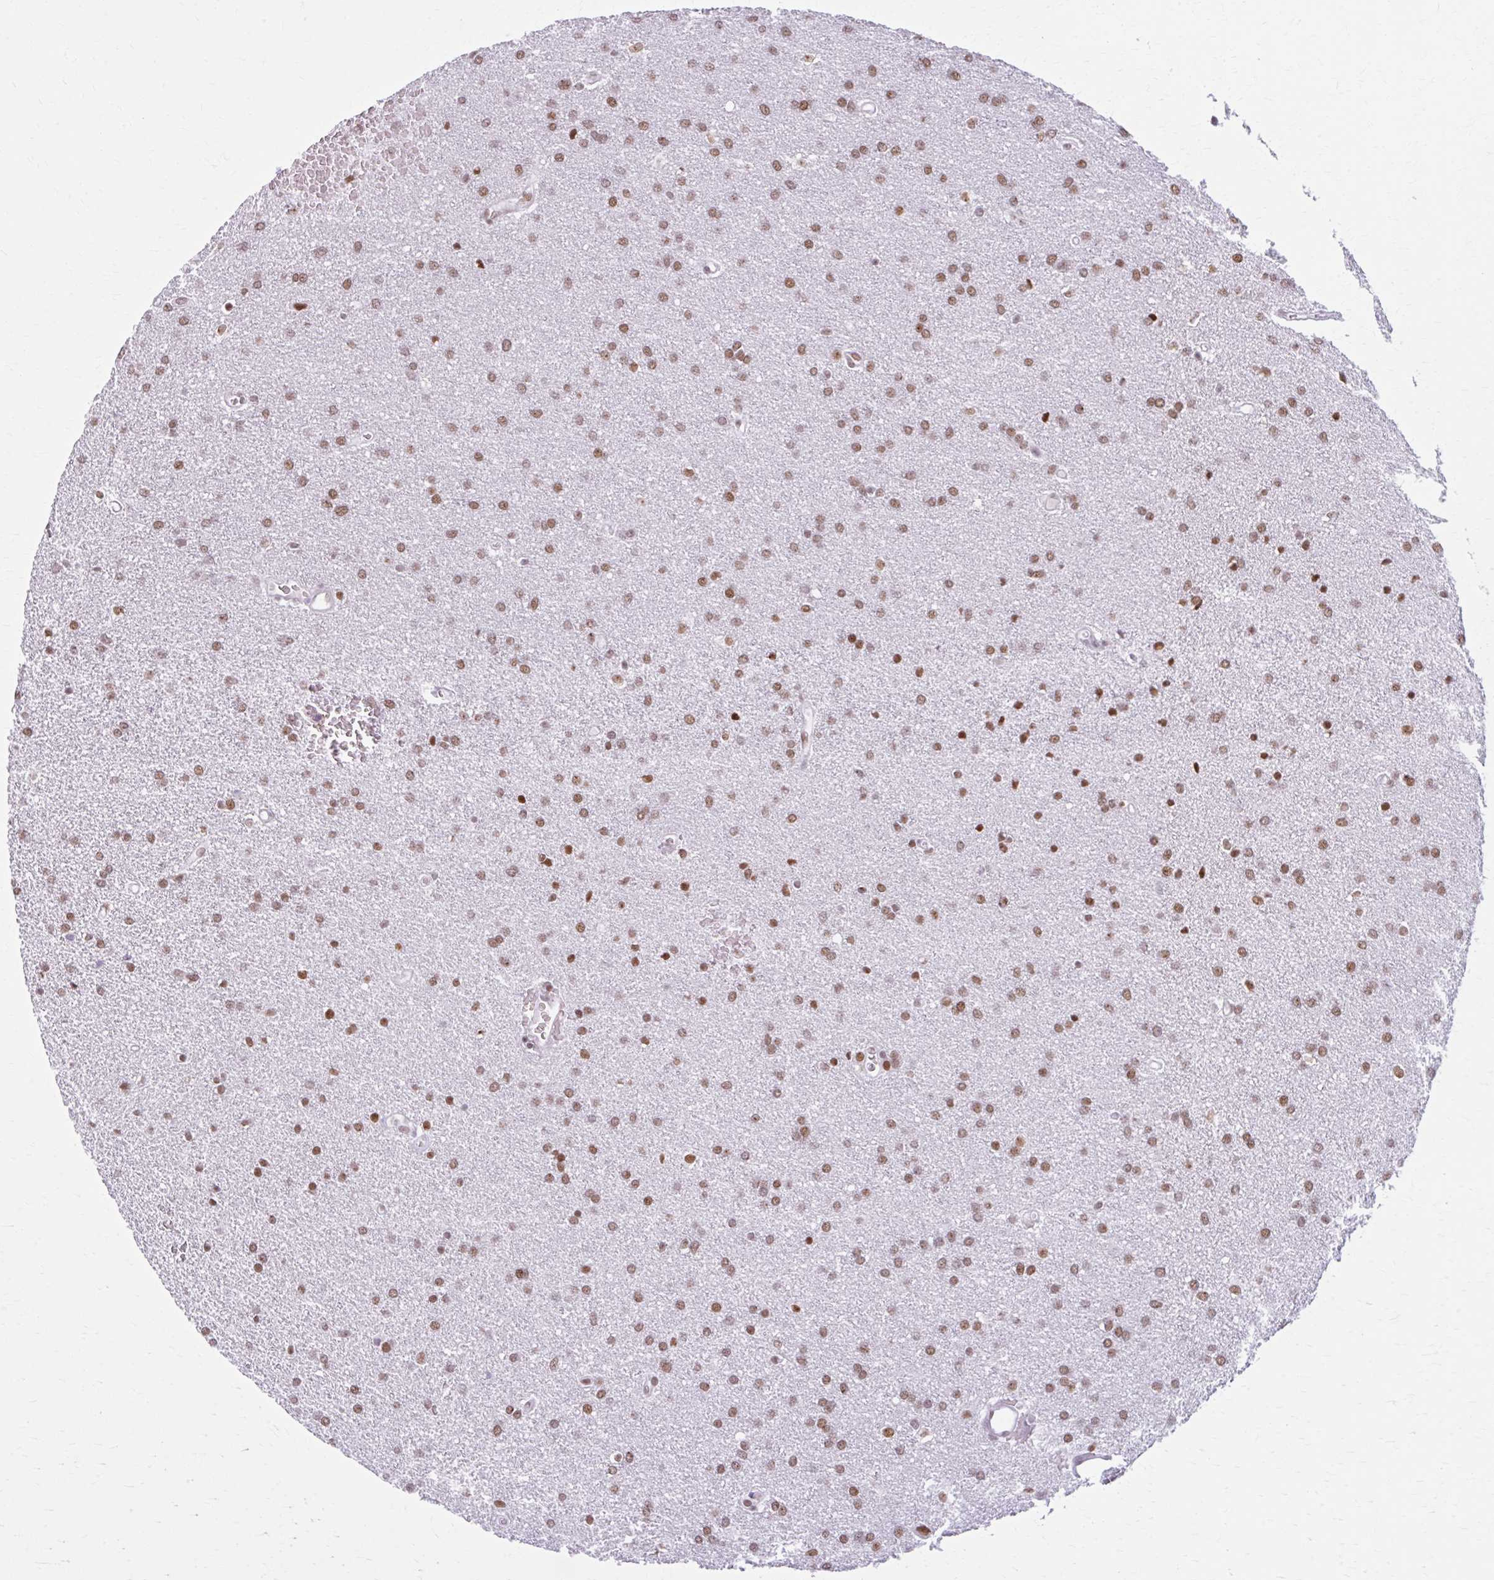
{"staining": {"intensity": "moderate", "quantity": ">75%", "location": "nuclear"}, "tissue": "glioma", "cell_type": "Tumor cells", "image_type": "cancer", "snomed": [{"axis": "morphology", "description": "Glioma, malignant, Low grade"}, {"axis": "topography", "description": "Brain"}], "caption": "Glioma tissue shows moderate nuclear staining in approximately >75% of tumor cells, visualized by immunohistochemistry.", "gene": "PABIR1", "patient": {"sex": "female", "age": 34}}